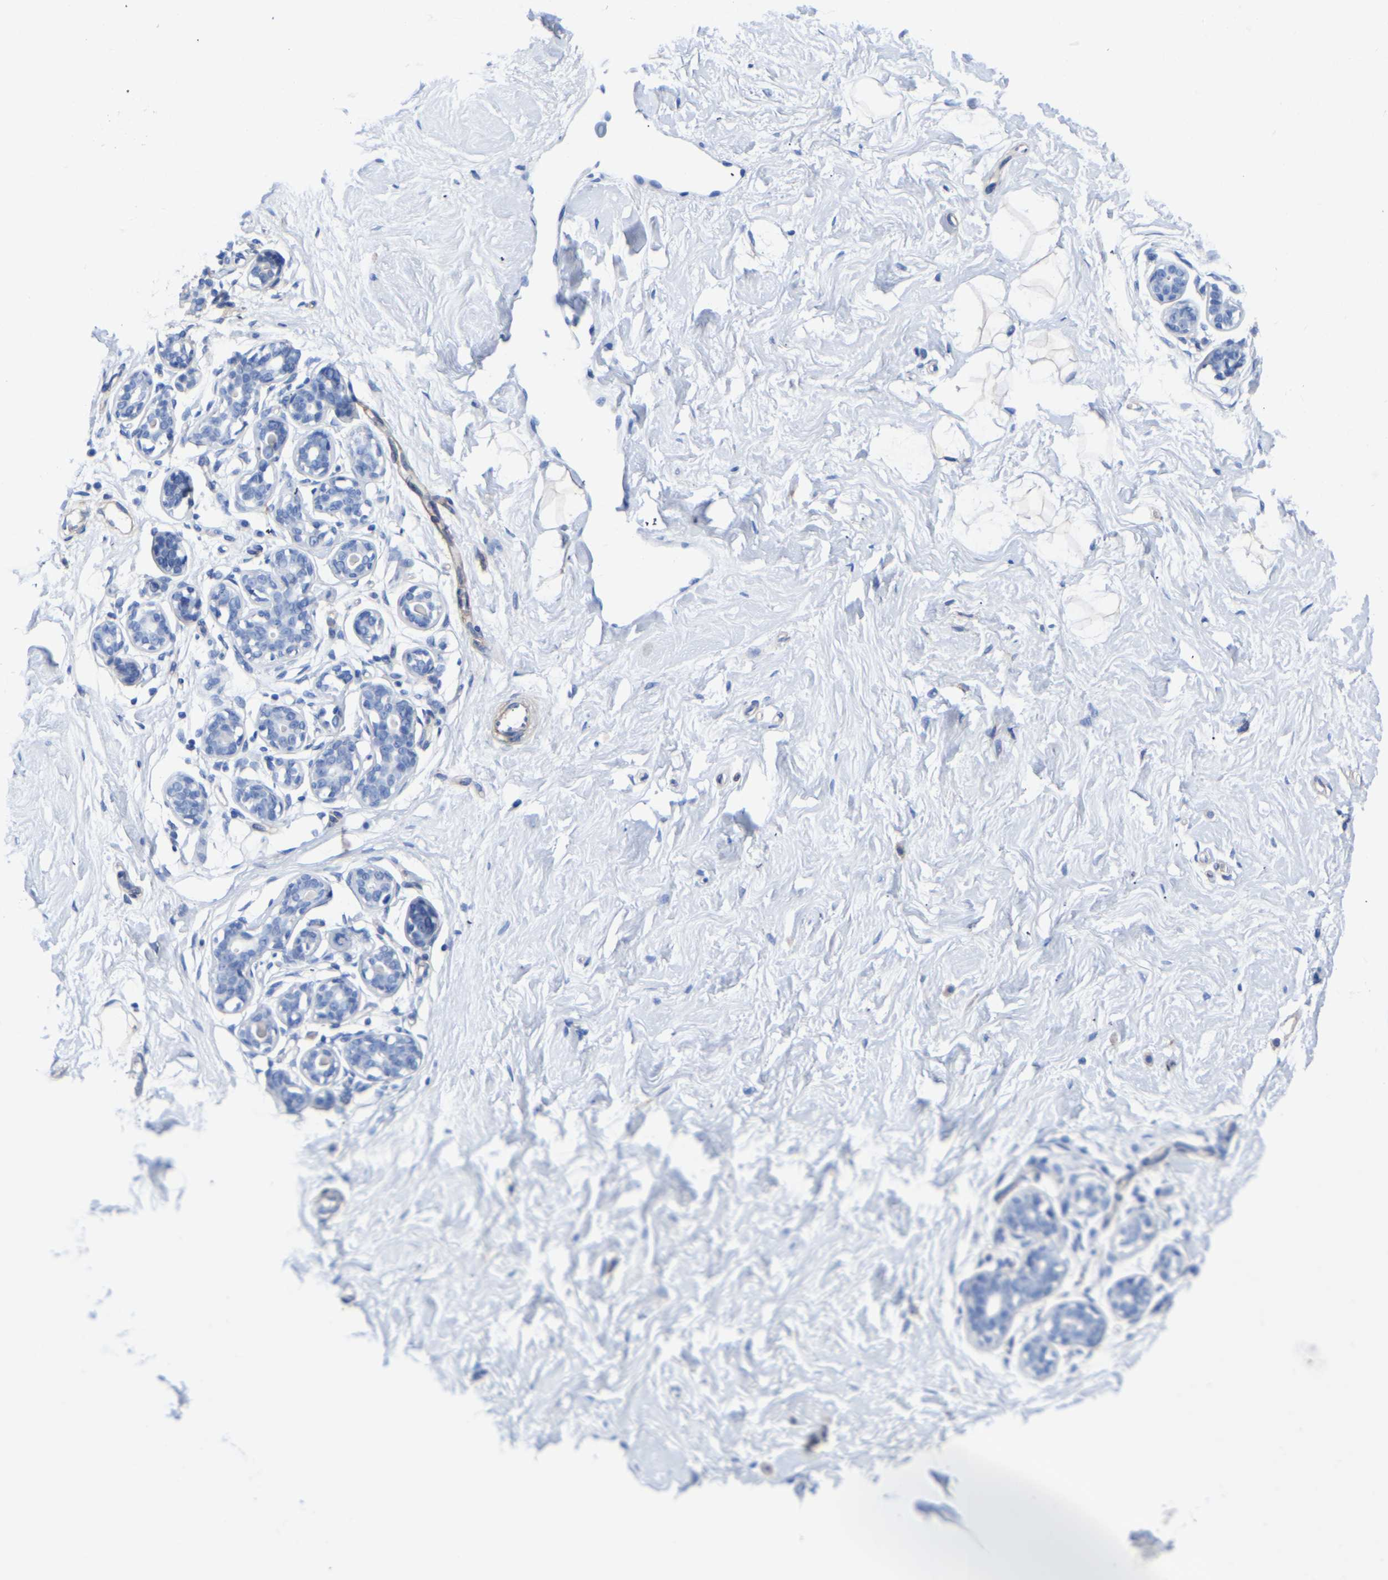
{"staining": {"intensity": "negative", "quantity": "none", "location": "none"}, "tissue": "breast", "cell_type": "Adipocytes", "image_type": "normal", "snomed": [{"axis": "morphology", "description": "Normal tissue, NOS"}, {"axis": "topography", "description": "Breast"}], "caption": "High power microscopy image of an IHC micrograph of unremarkable breast, revealing no significant positivity in adipocytes. (Immunohistochemistry (ihc), brightfield microscopy, high magnification).", "gene": "SLC45A3", "patient": {"sex": "female", "age": 23}}